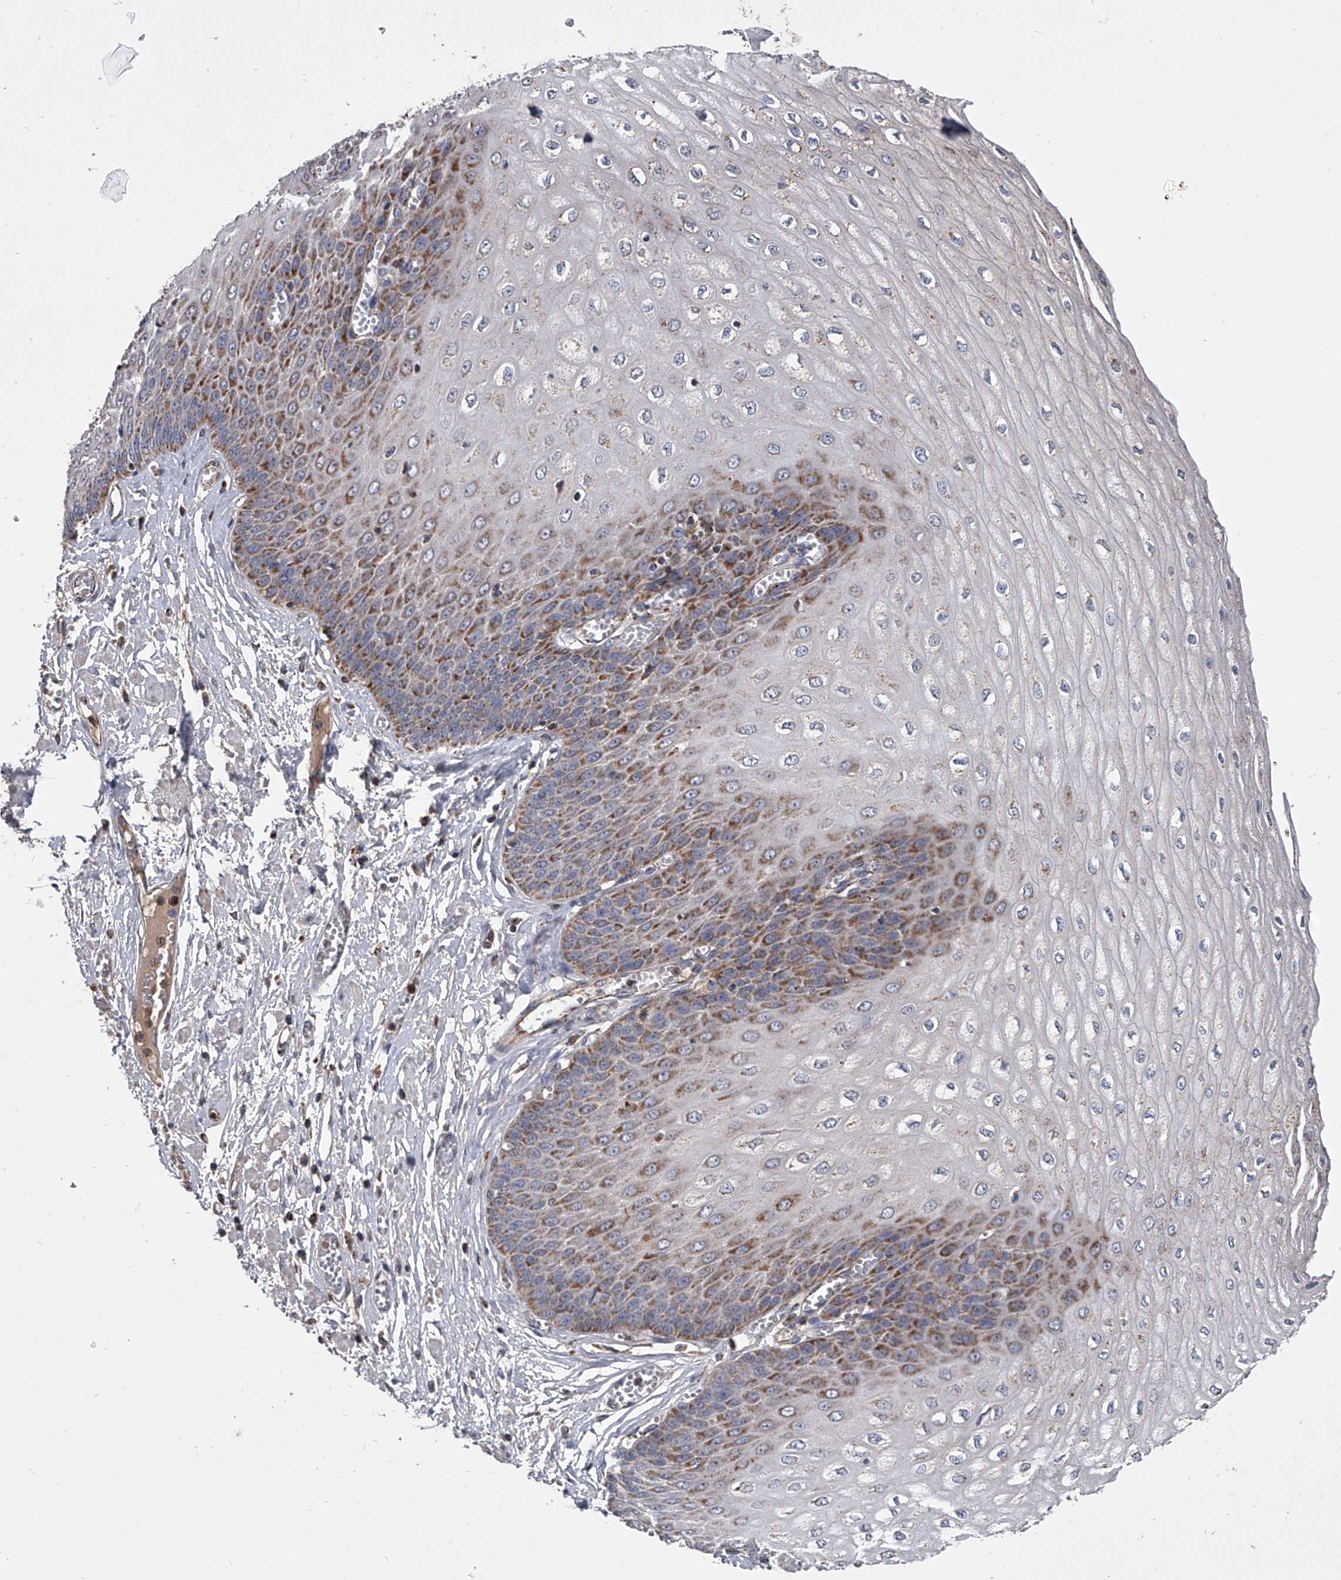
{"staining": {"intensity": "moderate", "quantity": "25%-75%", "location": "cytoplasmic/membranous"}, "tissue": "esophagus", "cell_type": "Squamous epithelial cells", "image_type": "normal", "snomed": [{"axis": "morphology", "description": "Normal tissue, NOS"}, {"axis": "topography", "description": "Esophagus"}], "caption": "Squamous epithelial cells exhibit medium levels of moderate cytoplasmic/membranous staining in approximately 25%-75% of cells in benign esophagus.", "gene": "NRP1", "patient": {"sex": "male", "age": 60}}